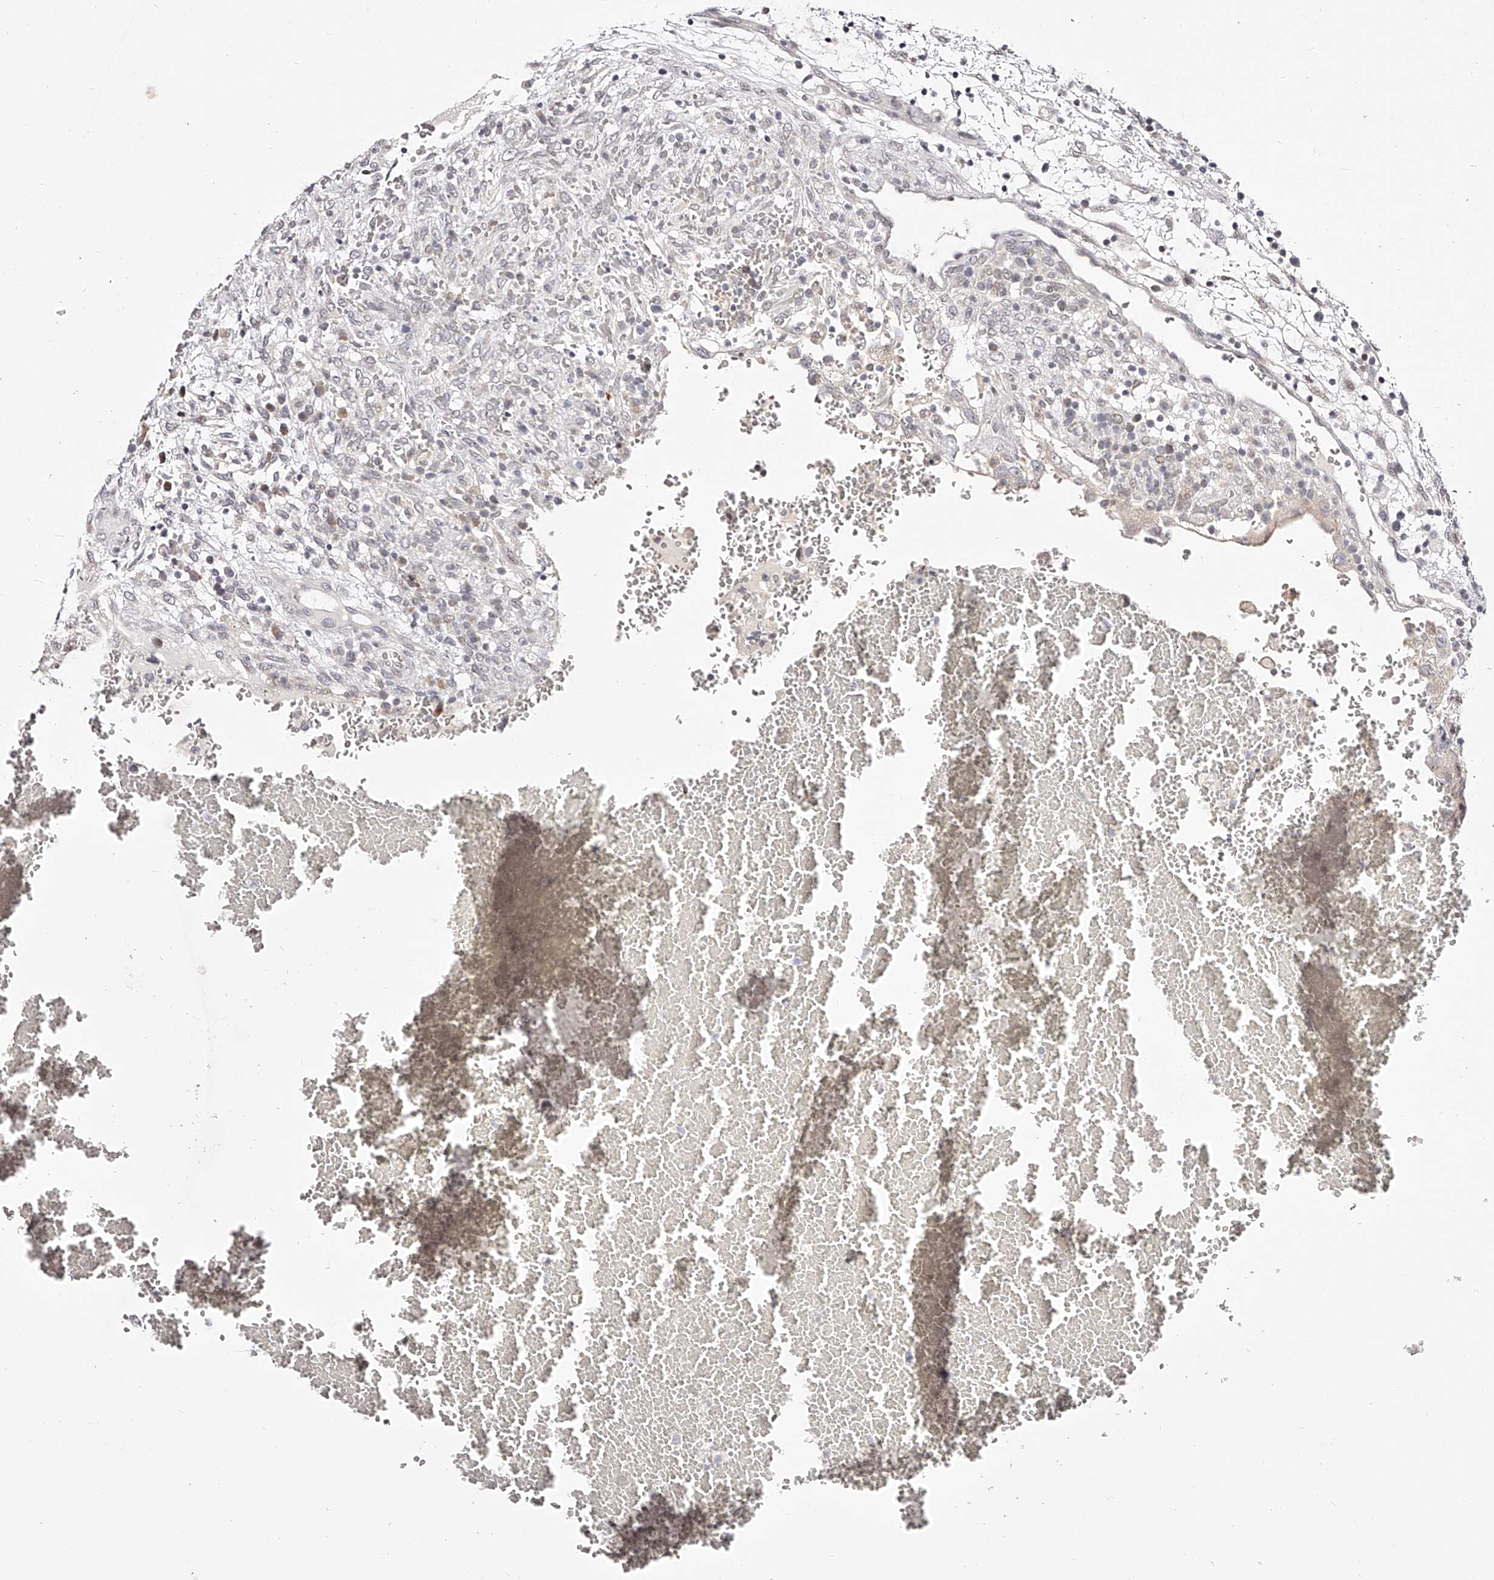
{"staining": {"intensity": "negative", "quantity": "none", "location": "none"}, "tissue": "testis cancer", "cell_type": "Tumor cells", "image_type": "cancer", "snomed": [{"axis": "morphology", "description": "Carcinoma, Embryonal, NOS"}, {"axis": "topography", "description": "Testis"}], "caption": "This histopathology image is of testis cancer (embryonal carcinoma) stained with IHC to label a protein in brown with the nuclei are counter-stained blue. There is no positivity in tumor cells. Nuclei are stained in blue.", "gene": "USF3", "patient": {"sex": "male", "age": 36}}